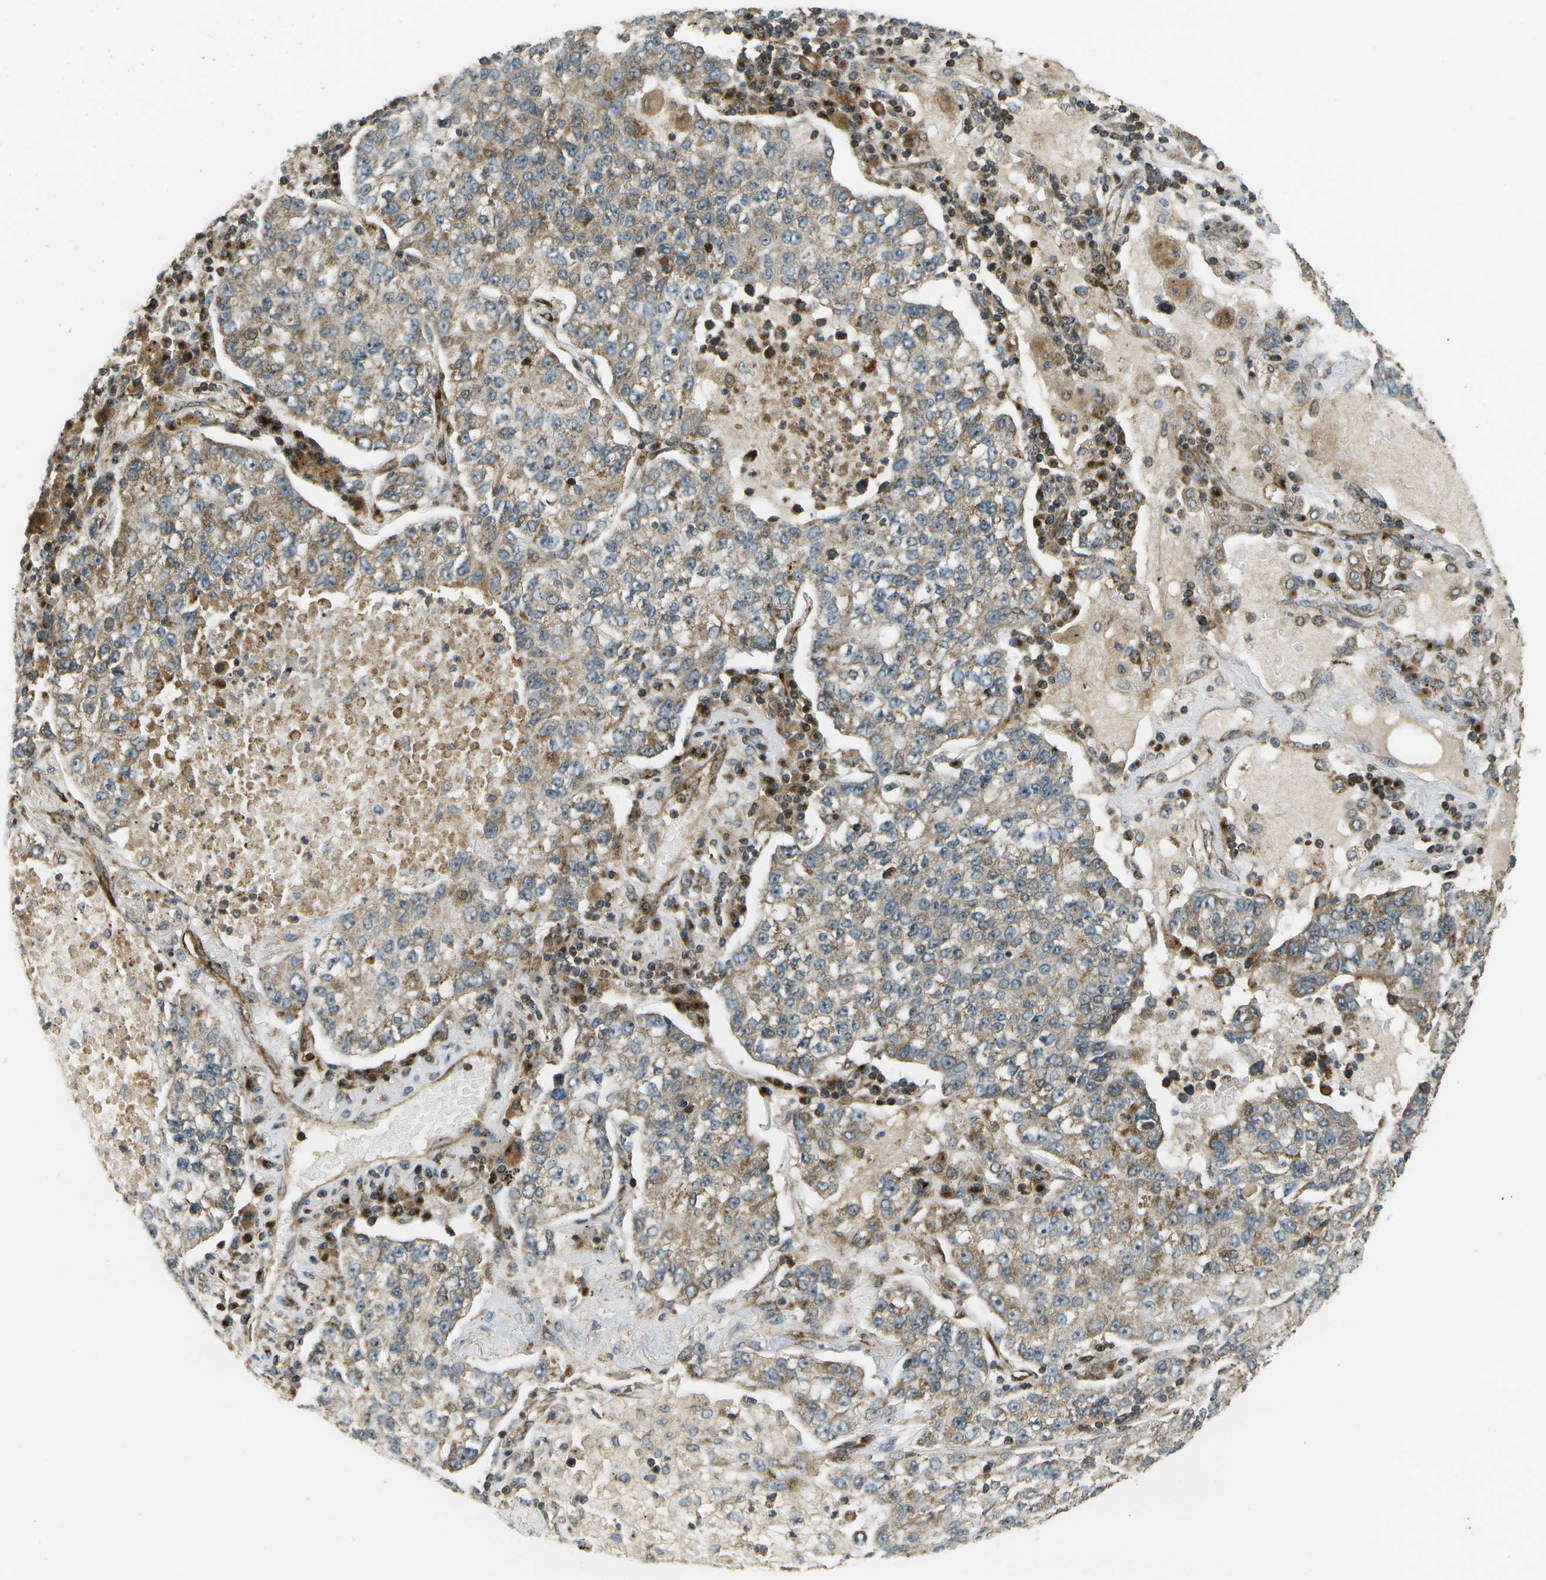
{"staining": {"intensity": "moderate", "quantity": ">75%", "location": "cytoplasmic/membranous"}, "tissue": "lung cancer", "cell_type": "Tumor cells", "image_type": "cancer", "snomed": [{"axis": "morphology", "description": "Adenocarcinoma, NOS"}, {"axis": "topography", "description": "Lung"}], "caption": "Lung cancer stained with a protein marker displays moderate staining in tumor cells.", "gene": "LRP12", "patient": {"sex": "male", "age": 49}}